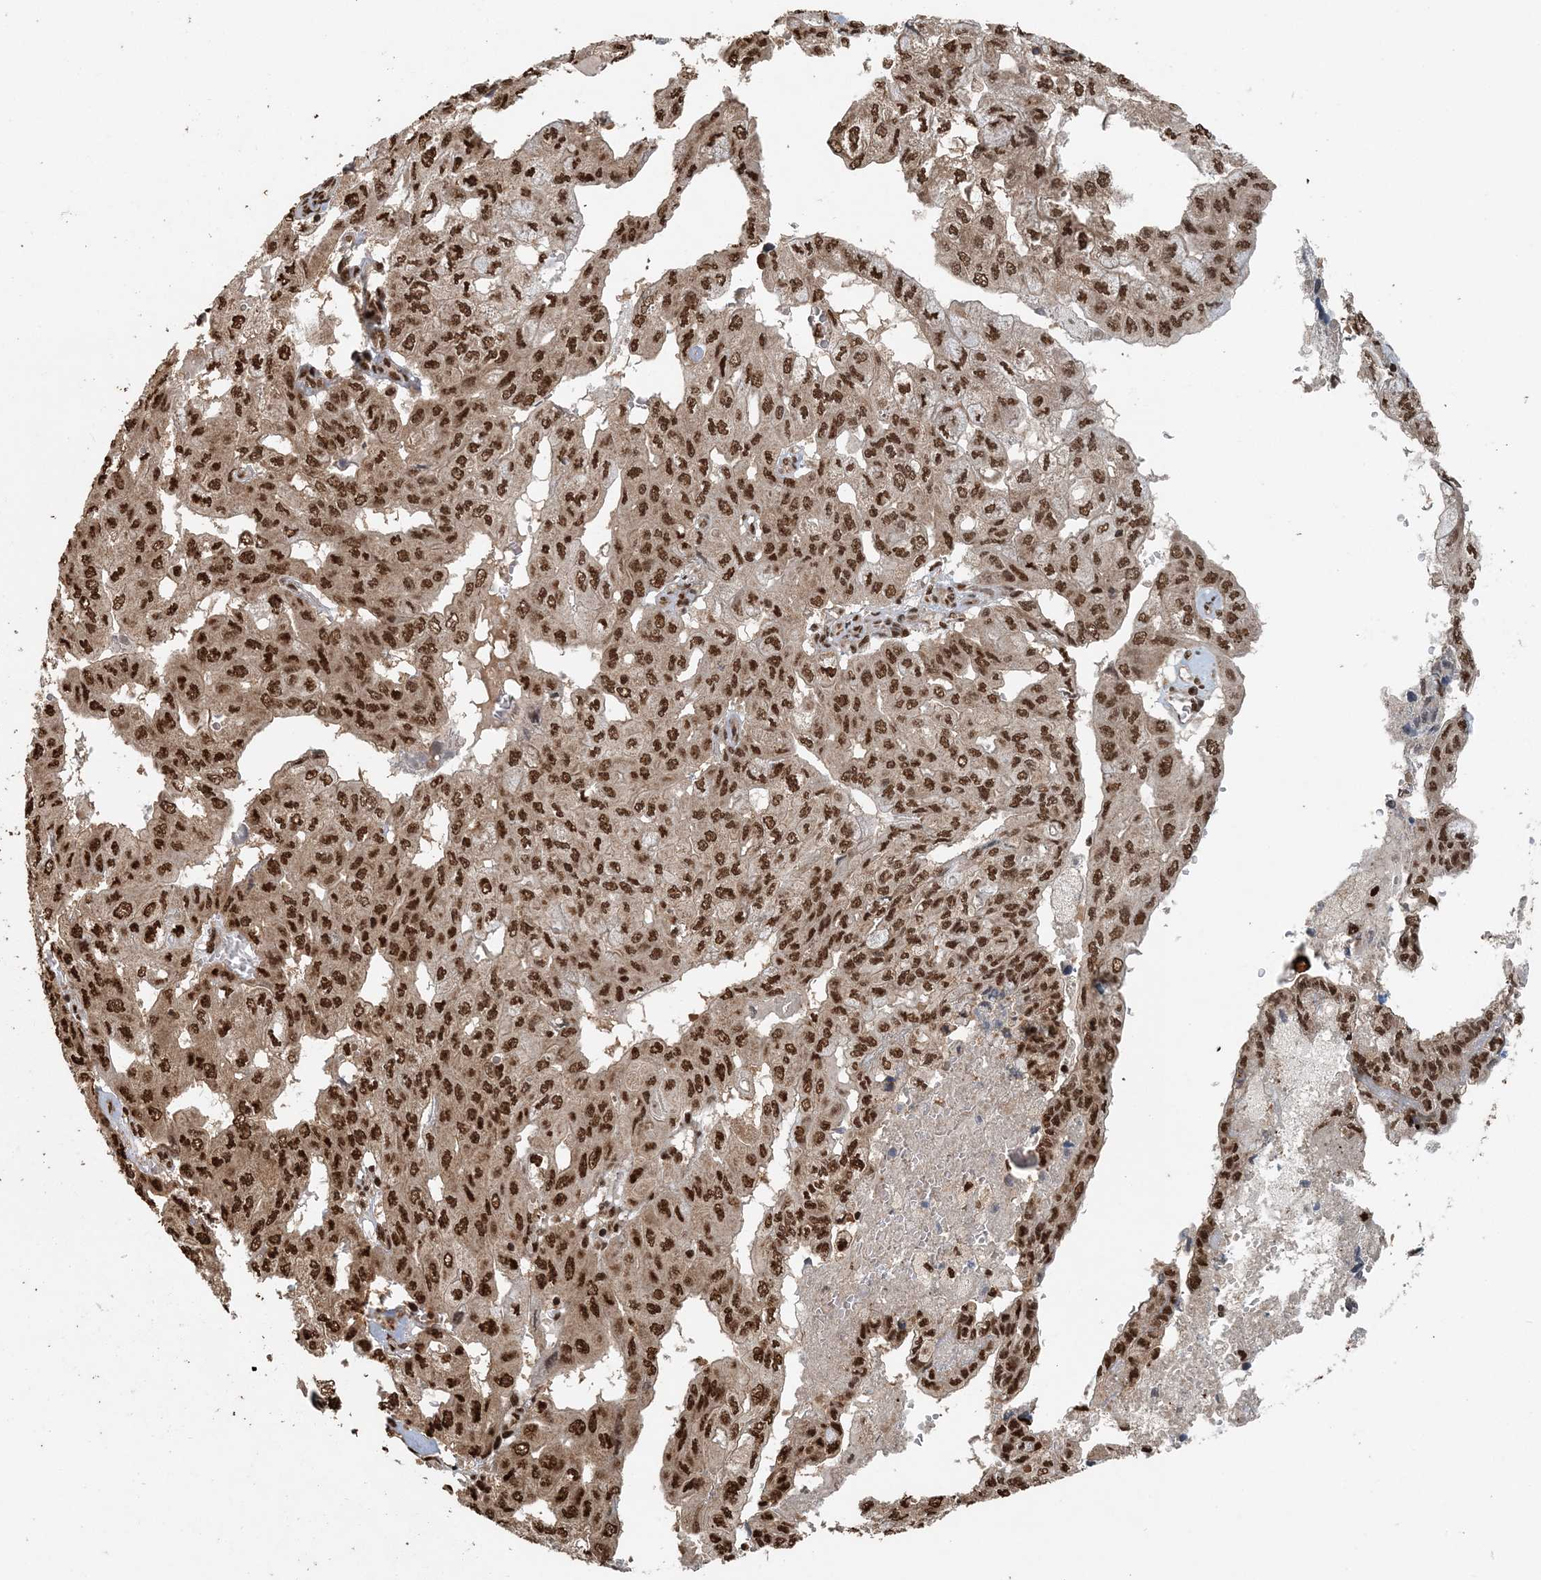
{"staining": {"intensity": "strong", "quantity": ">75%", "location": "nuclear"}, "tissue": "pancreatic cancer", "cell_type": "Tumor cells", "image_type": "cancer", "snomed": [{"axis": "morphology", "description": "Adenocarcinoma, NOS"}, {"axis": "topography", "description": "Pancreas"}], "caption": "Immunohistochemistry of pancreatic cancer (adenocarcinoma) reveals high levels of strong nuclear staining in approximately >75% of tumor cells.", "gene": "ARHGAP35", "patient": {"sex": "male", "age": 51}}